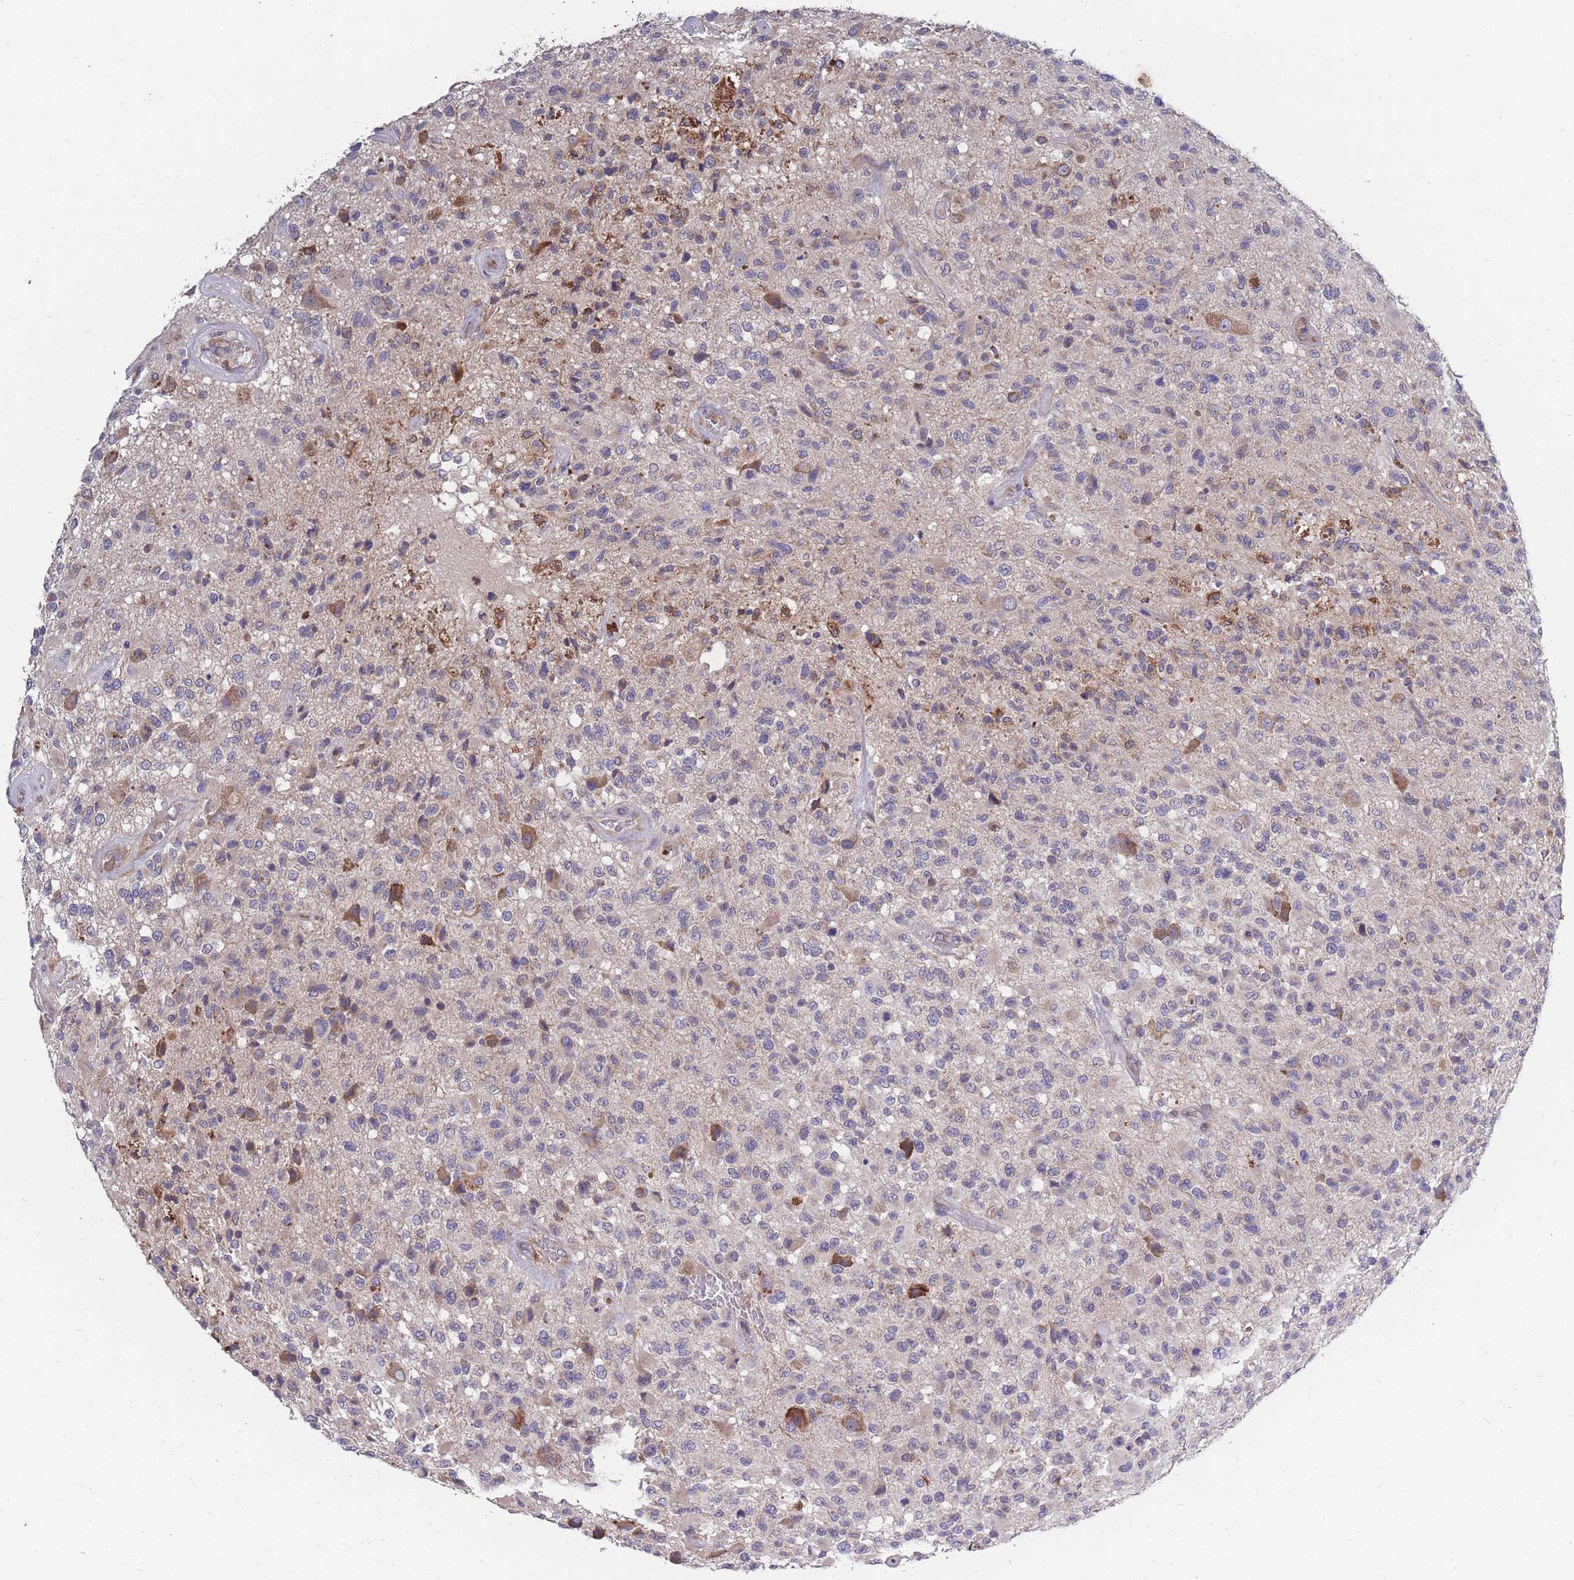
{"staining": {"intensity": "moderate", "quantity": "<25%", "location": "cytoplasmic/membranous"}, "tissue": "glioma", "cell_type": "Tumor cells", "image_type": "cancer", "snomed": [{"axis": "morphology", "description": "Glioma, malignant, High grade"}, {"axis": "morphology", "description": "Glioblastoma, NOS"}, {"axis": "topography", "description": "Brain"}], "caption": "The histopathology image exhibits staining of glioma, revealing moderate cytoplasmic/membranous protein expression (brown color) within tumor cells.", "gene": "STIM2", "patient": {"sex": "male", "age": 60}}